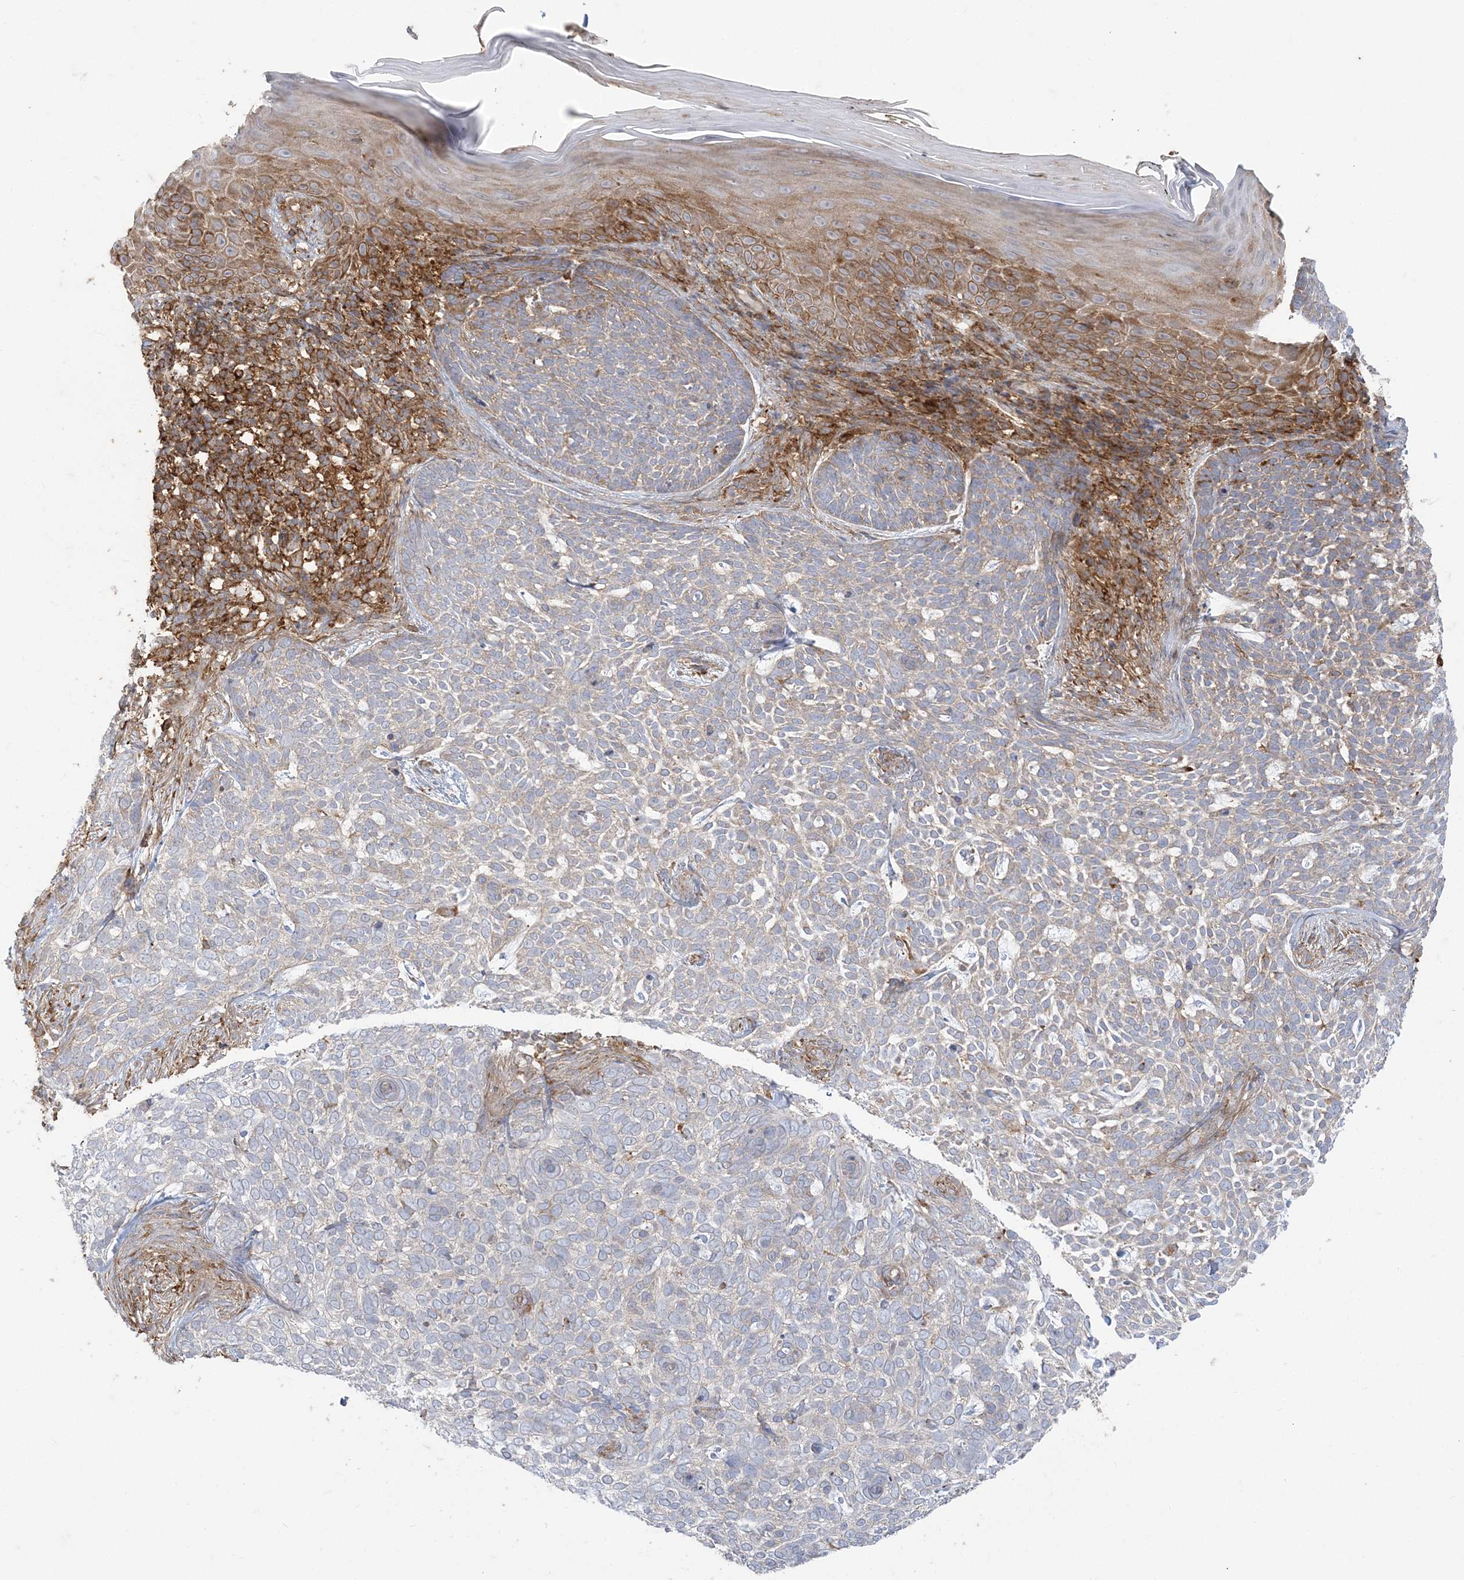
{"staining": {"intensity": "weak", "quantity": "<25%", "location": "cytoplasmic/membranous"}, "tissue": "skin cancer", "cell_type": "Tumor cells", "image_type": "cancer", "snomed": [{"axis": "morphology", "description": "Basal cell carcinoma"}, {"axis": "topography", "description": "Skin"}], "caption": "High power microscopy histopathology image of an immunohistochemistry micrograph of skin cancer, revealing no significant staining in tumor cells.", "gene": "DERL3", "patient": {"sex": "female", "age": 64}}